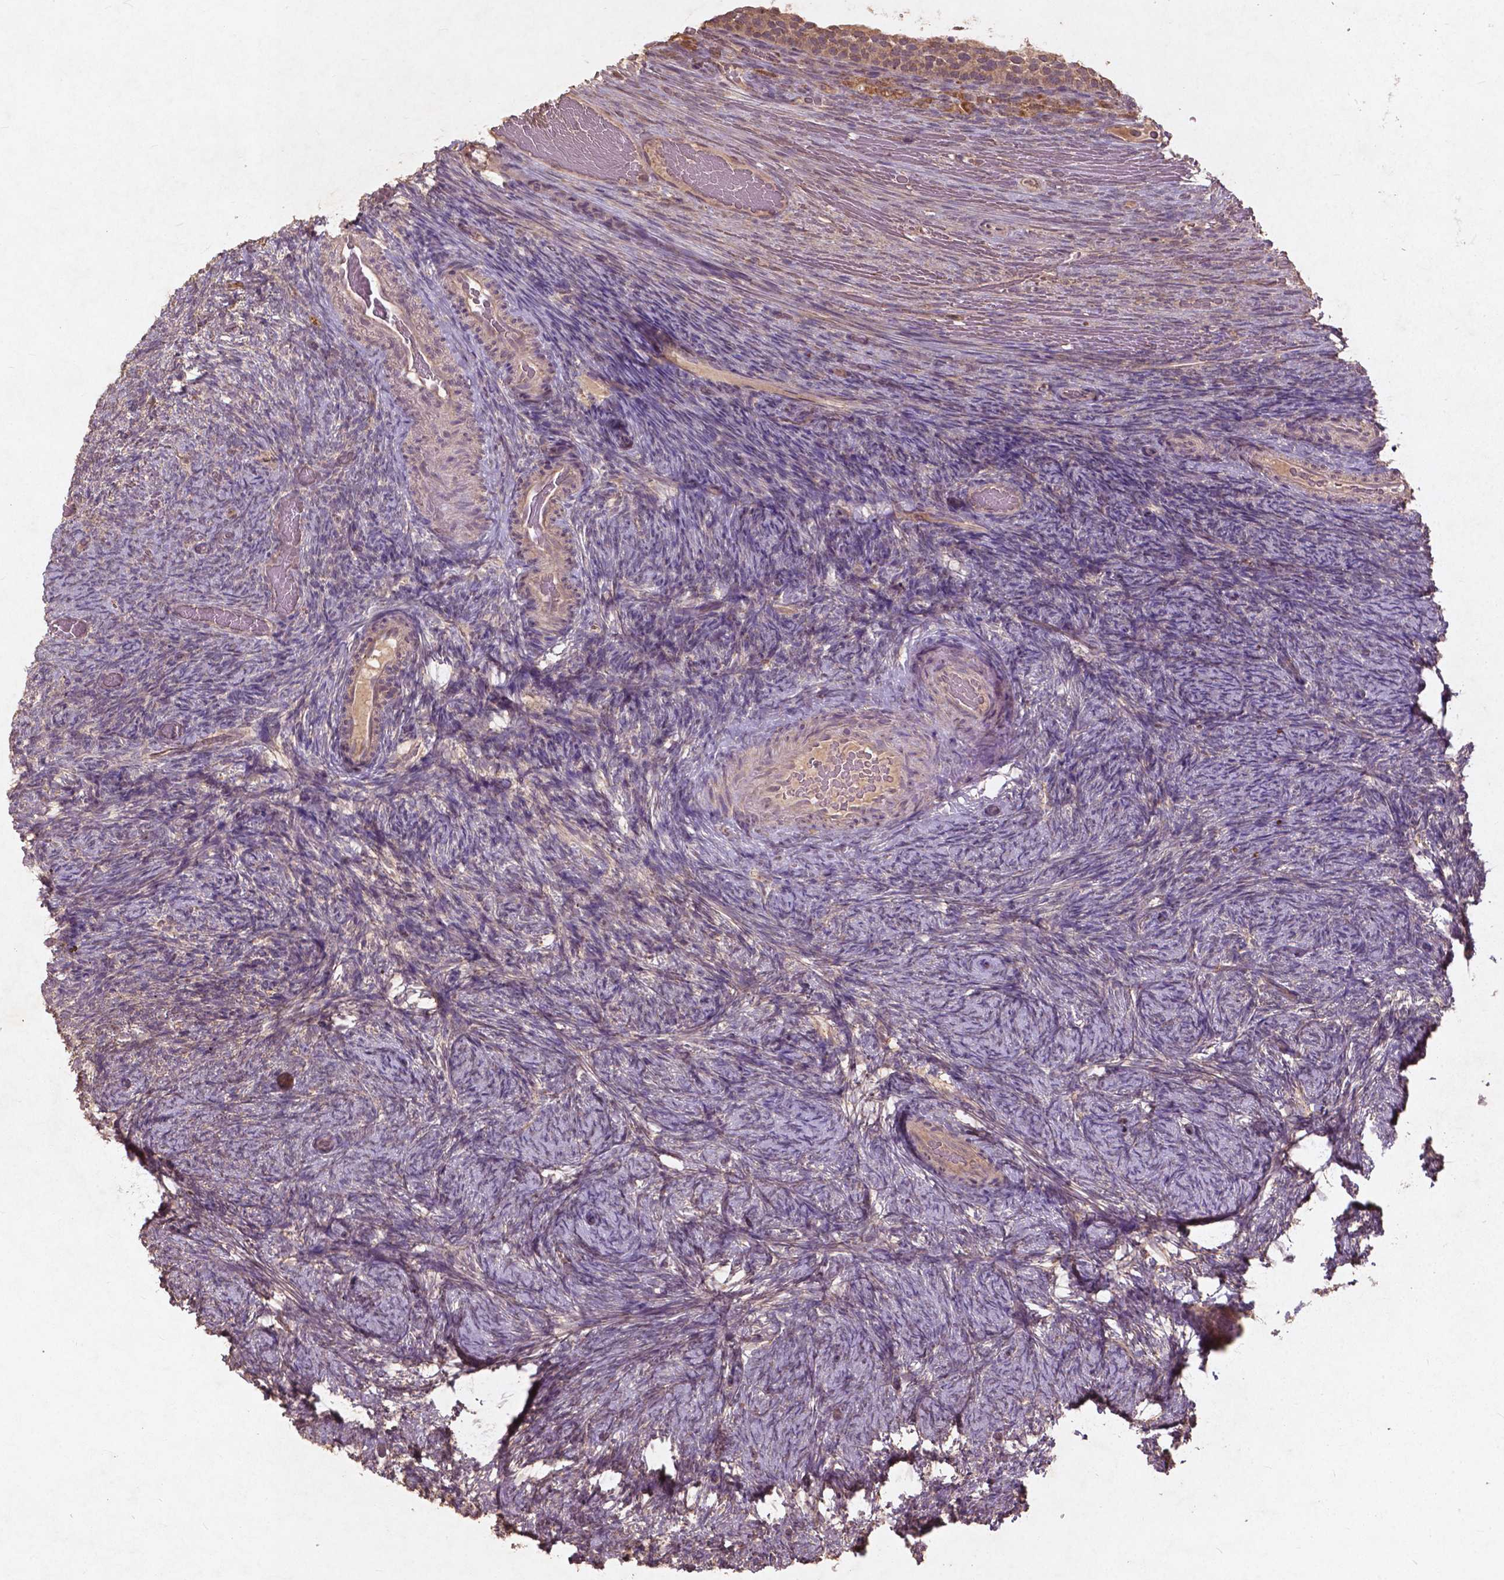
{"staining": {"intensity": "weak", "quantity": ">75%", "location": "cytoplasmic/membranous"}, "tissue": "ovary", "cell_type": "Follicle cells", "image_type": "normal", "snomed": [{"axis": "morphology", "description": "Normal tissue, NOS"}, {"axis": "topography", "description": "Ovary"}], "caption": "Ovary was stained to show a protein in brown. There is low levels of weak cytoplasmic/membranous expression in approximately >75% of follicle cells. (DAB = brown stain, brightfield microscopy at high magnification).", "gene": "ST6GALNAC5", "patient": {"sex": "female", "age": 34}}